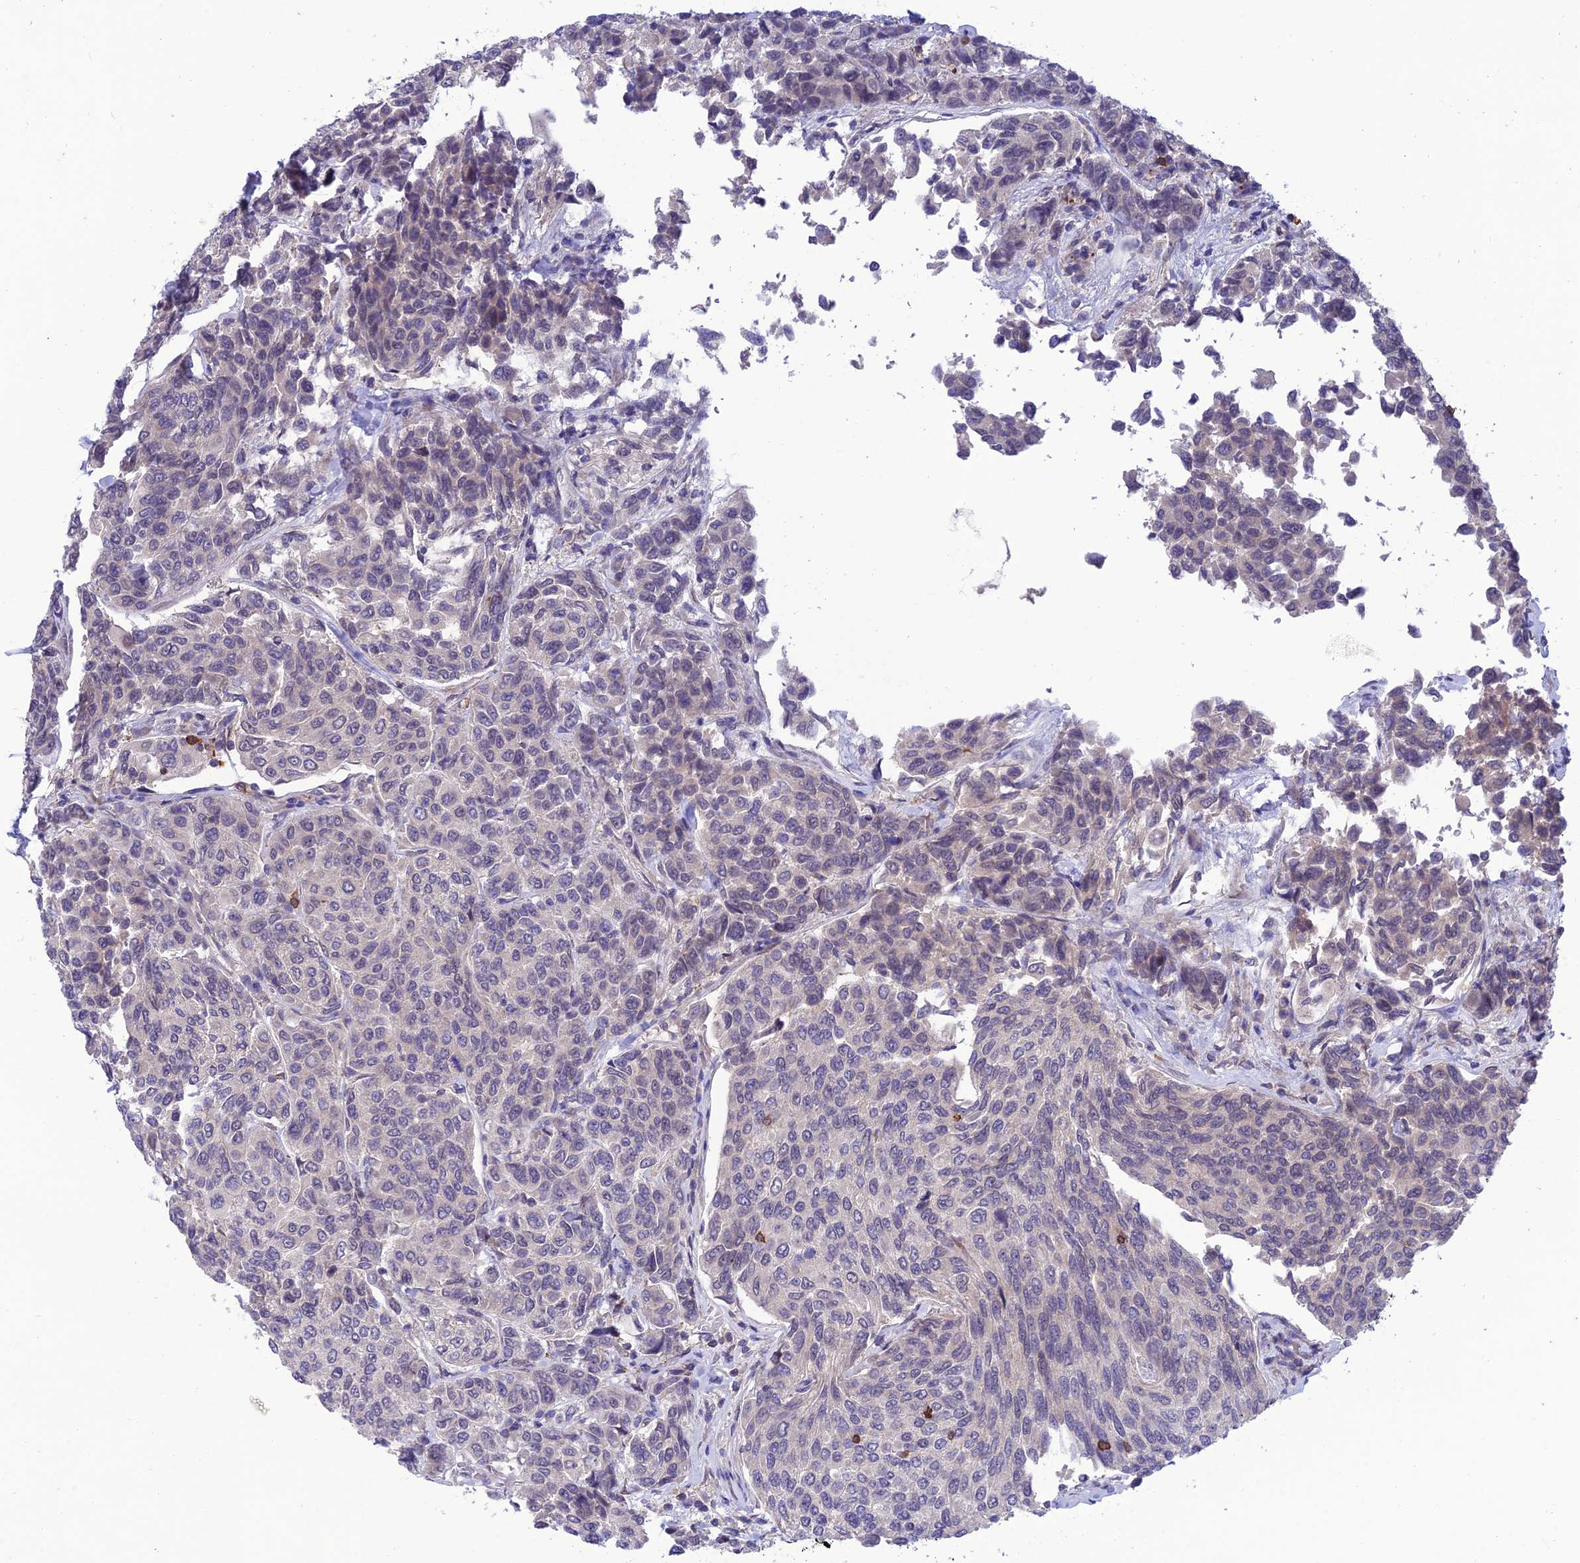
{"staining": {"intensity": "negative", "quantity": "none", "location": "none"}, "tissue": "breast cancer", "cell_type": "Tumor cells", "image_type": "cancer", "snomed": [{"axis": "morphology", "description": "Duct carcinoma"}, {"axis": "topography", "description": "Breast"}], "caption": "Immunohistochemistry (IHC) photomicrograph of human breast invasive ductal carcinoma stained for a protein (brown), which reveals no staining in tumor cells.", "gene": "FAM76A", "patient": {"sex": "female", "age": 55}}